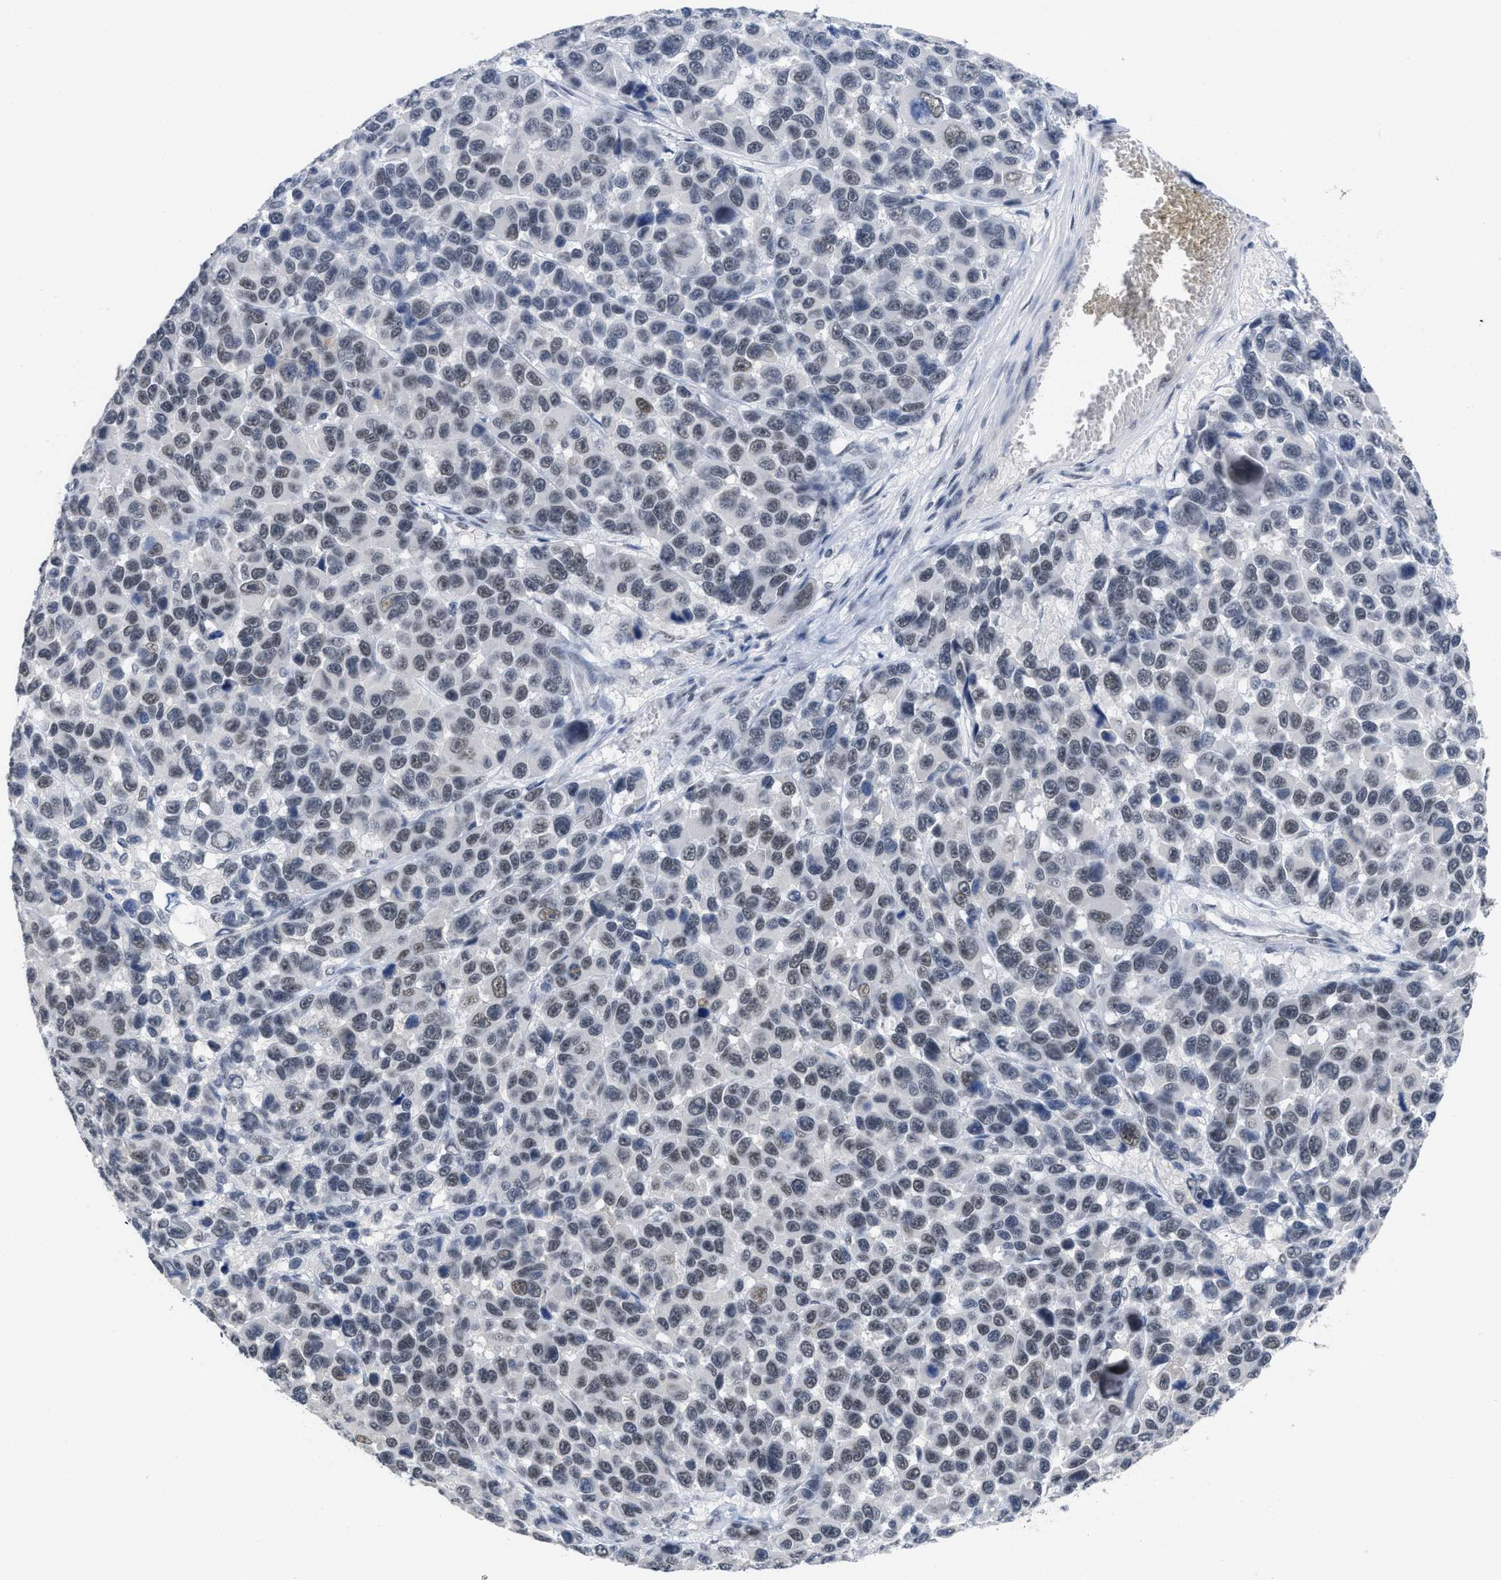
{"staining": {"intensity": "weak", "quantity": ">75%", "location": "nuclear"}, "tissue": "melanoma", "cell_type": "Tumor cells", "image_type": "cancer", "snomed": [{"axis": "morphology", "description": "Malignant melanoma, NOS"}, {"axis": "topography", "description": "Skin"}], "caption": "This is an image of immunohistochemistry (IHC) staining of malignant melanoma, which shows weak expression in the nuclear of tumor cells.", "gene": "GGNBP2", "patient": {"sex": "male", "age": 53}}